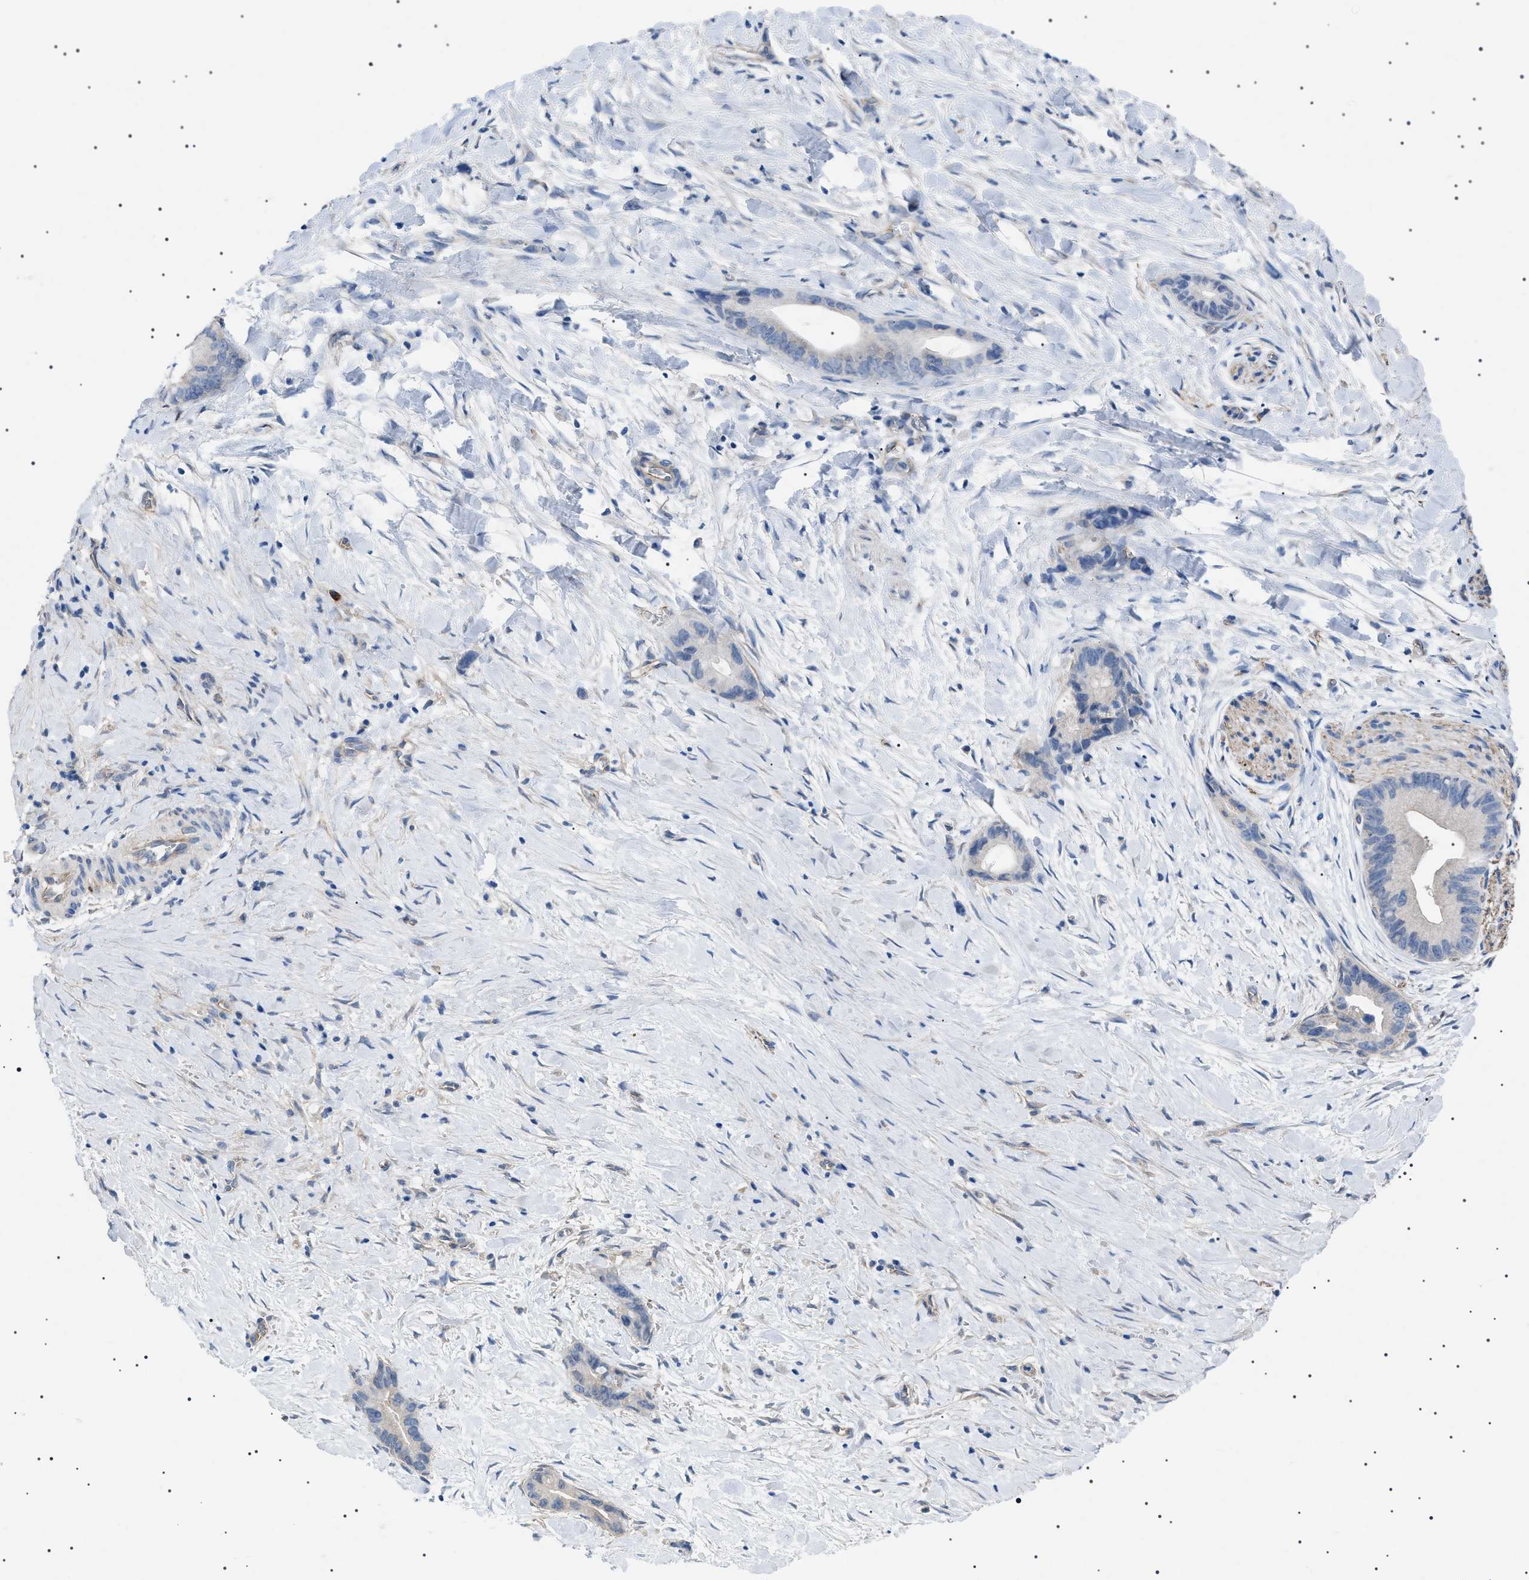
{"staining": {"intensity": "negative", "quantity": "none", "location": "none"}, "tissue": "liver cancer", "cell_type": "Tumor cells", "image_type": "cancer", "snomed": [{"axis": "morphology", "description": "Cholangiocarcinoma"}, {"axis": "topography", "description": "Liver"}], "caption": "DAB immunohistochemical staining of human liver cancer shows no significant staining in tumor cells. (Immunohistochemistry (ihc), brightfield microscopy, high magnification).", "gene": "ADAMTS1", "patient": {"sex": "female", "age": 55}}